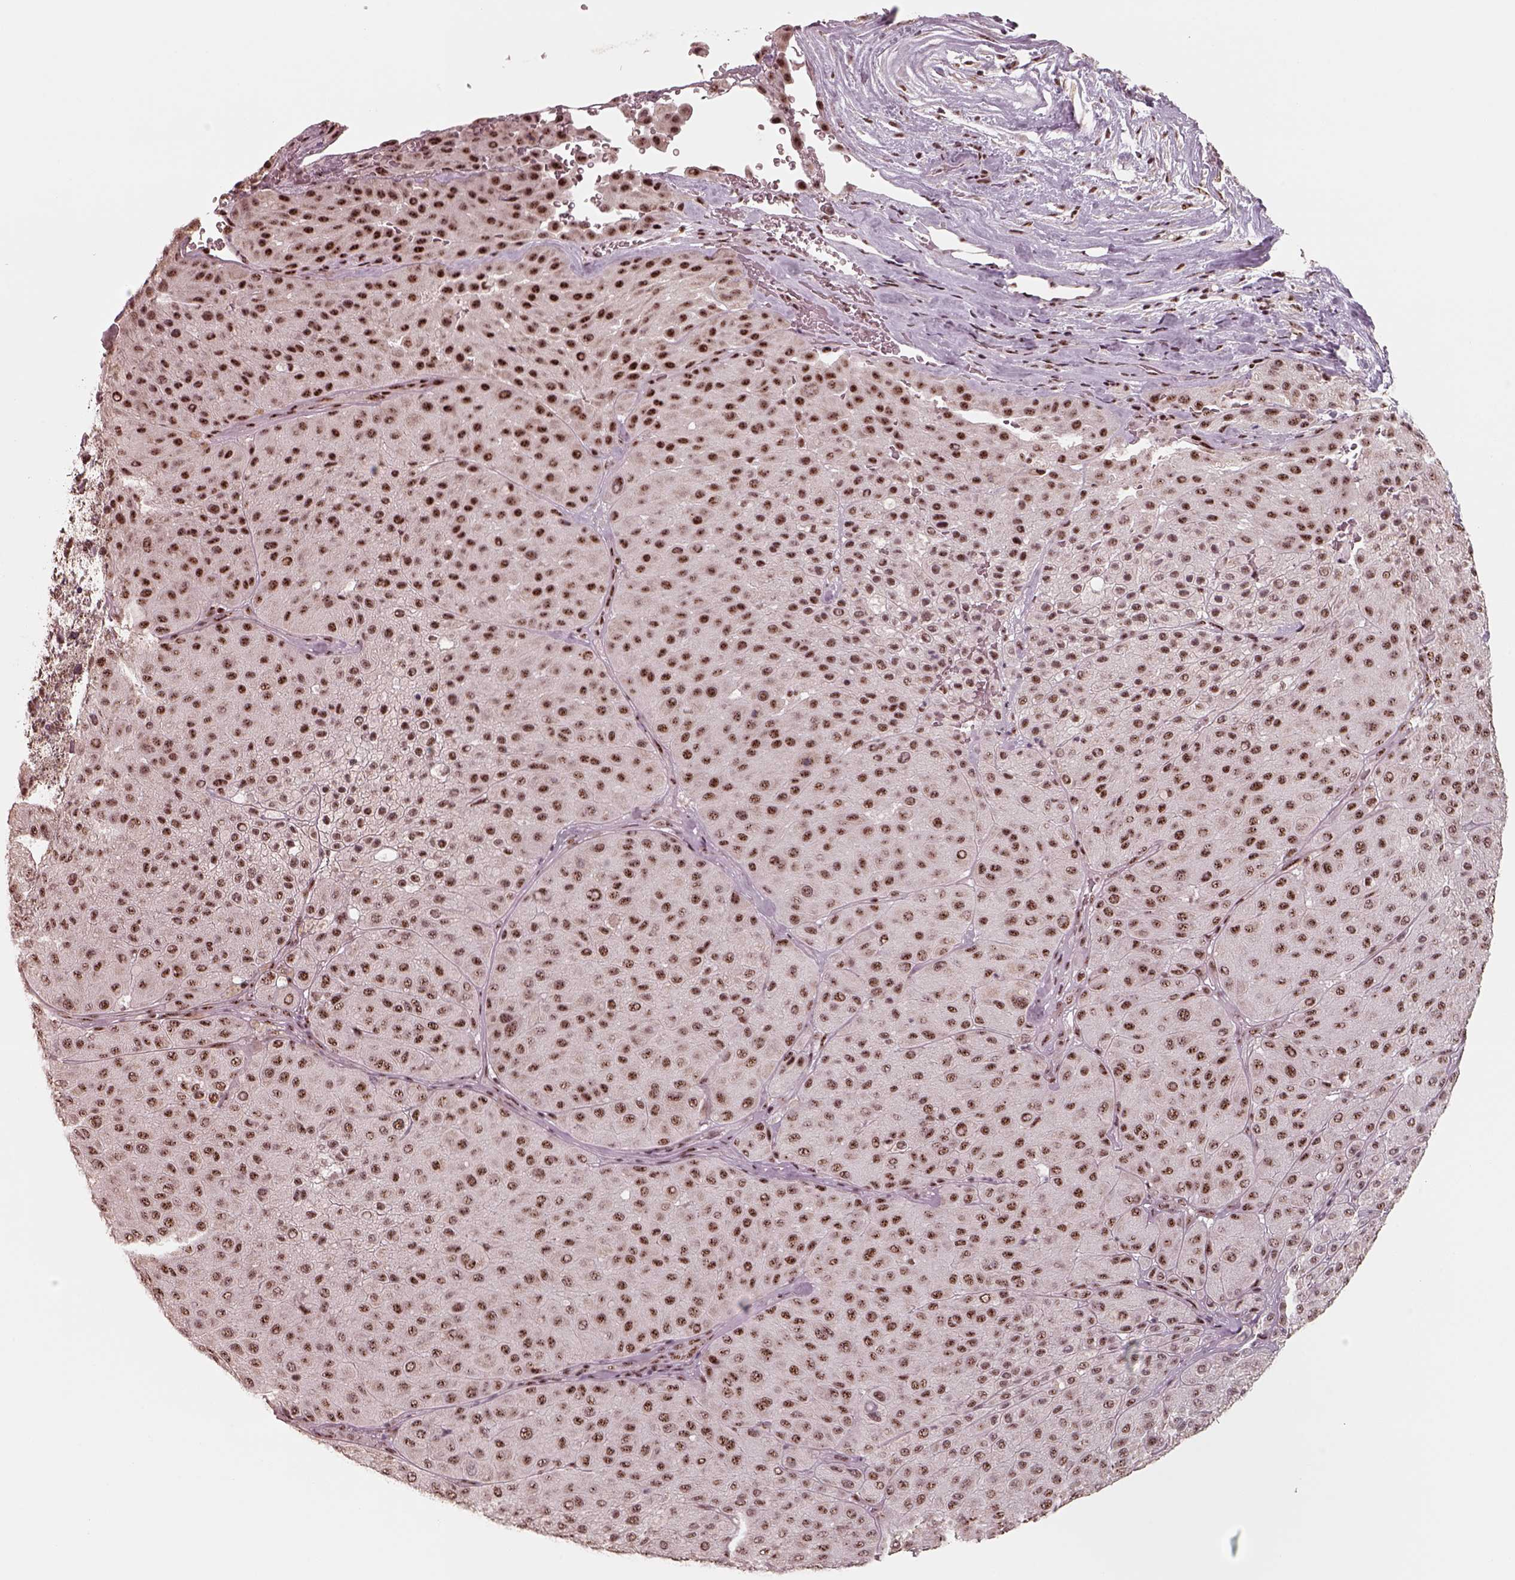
{"staining": {"intensity": "moderate", "quantity": ">75%", "location": "nuclear"}, "tissue": "melanoma", "cell_type": "Tumor cells", "image_type": "cancer", "snomed": [{"axis": "morphology", "description": "Malignant melanoma, Metastatic site"}, {"axis": "topography", "description": "Smooth muscle"}], "caption": "Moderate nuclear expression for a protein is appreciated in about >75% of tumor cells of malignant melanoma (metastatic site) using immunohistochemistry.", "gene": "ATXN7L3", "patient": {"sex": "male", "age": 41}}